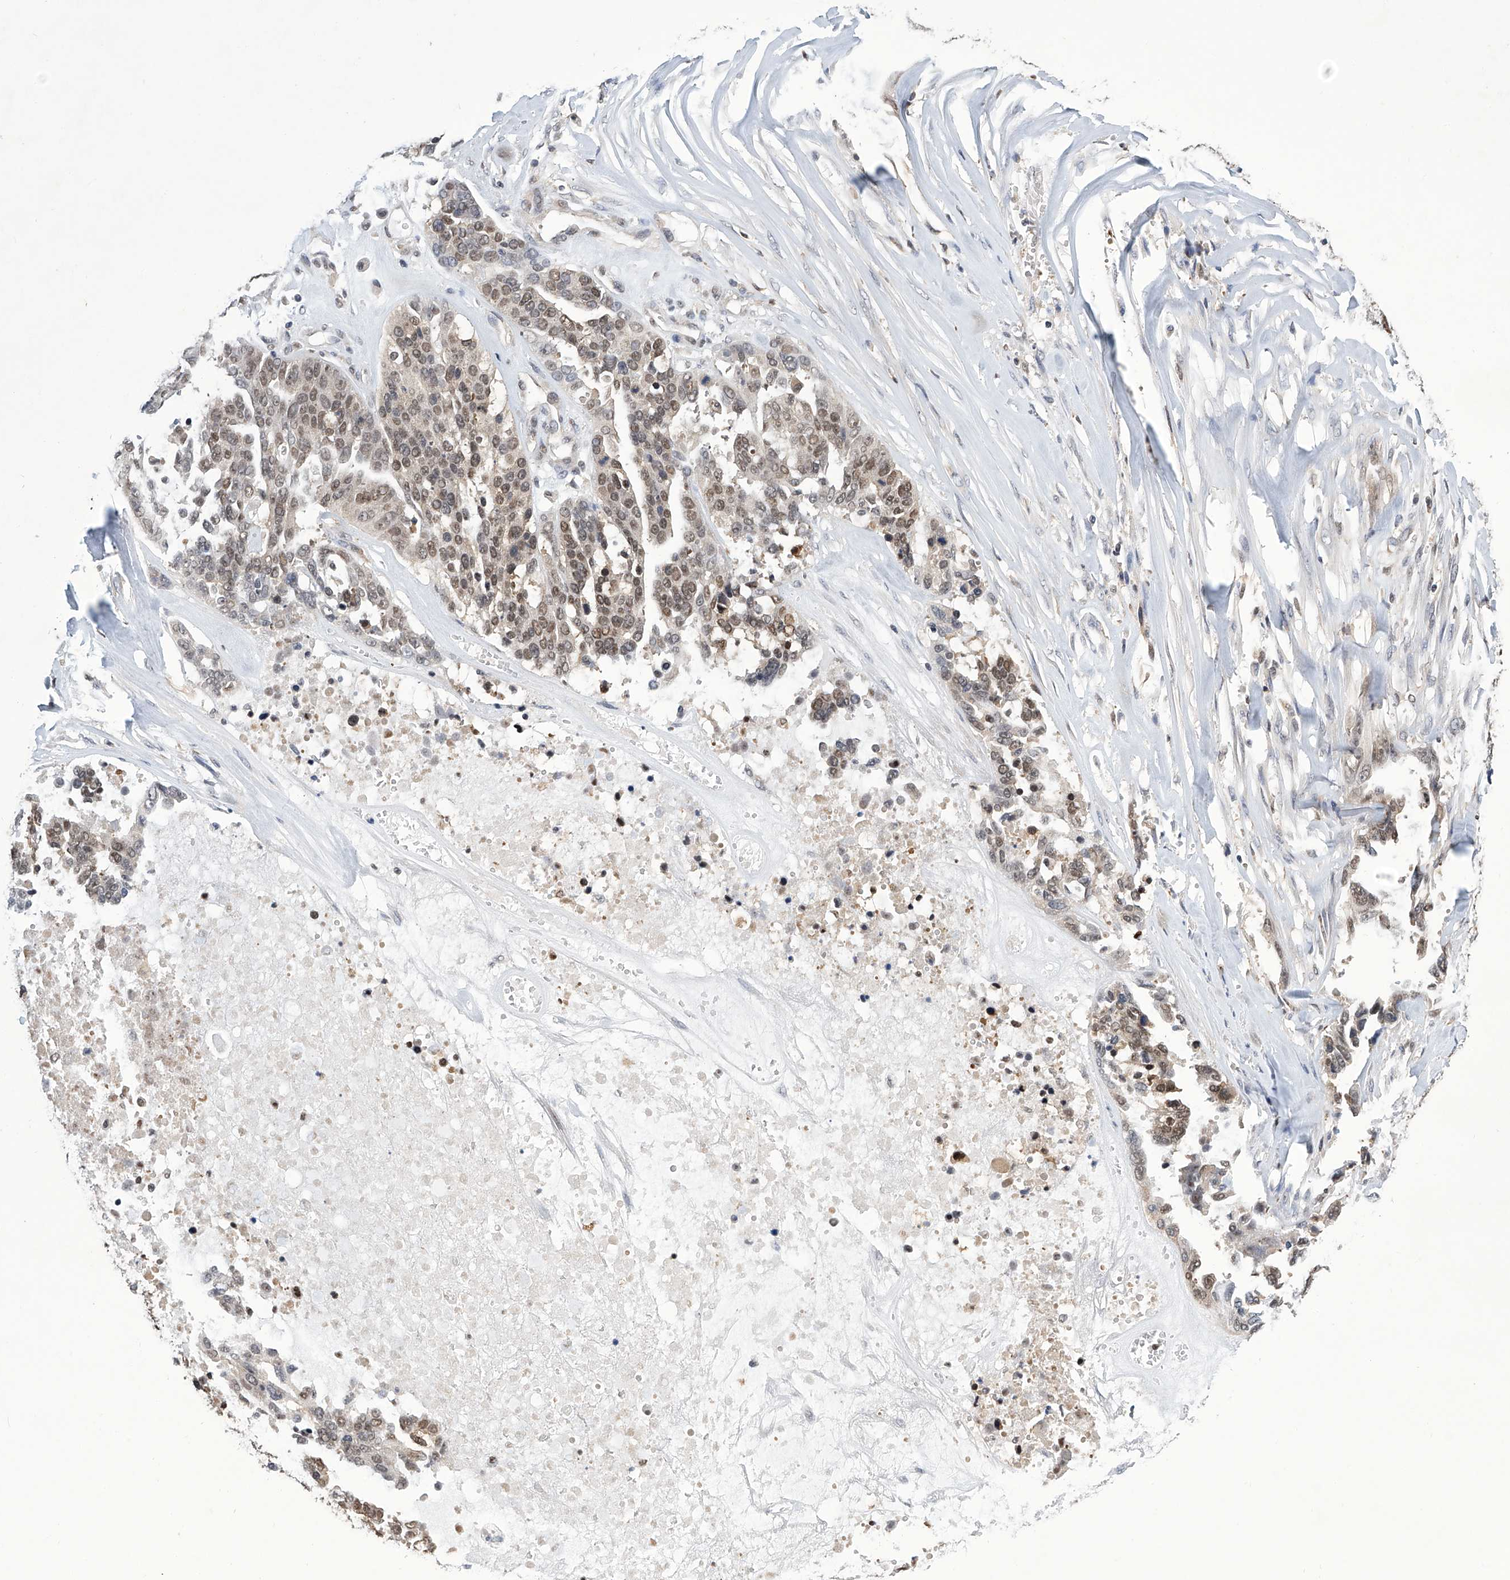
{"staining": {"intensity": "moderate", "quantity": ">75%", "location": "nuclear"}, "tissue": "ovarian cancer", "cell_type": "Tumor cells", "image_type": "cancer", "snomed": [{"axis": "morphology", "description": "Cystadenocarcinoma, serous, NOS"}, {"axis": "topography", "description": "Ovary"}], "caption": "Protein expression analysis of ovarian cancer reveals moderate nuclear expression in approximately >75% of tumor cells. The protein is shown in brown color, while the nuclei are stained blue.", "gene": "SREBF2", "patient": {"sex": "female", "age": 44}}